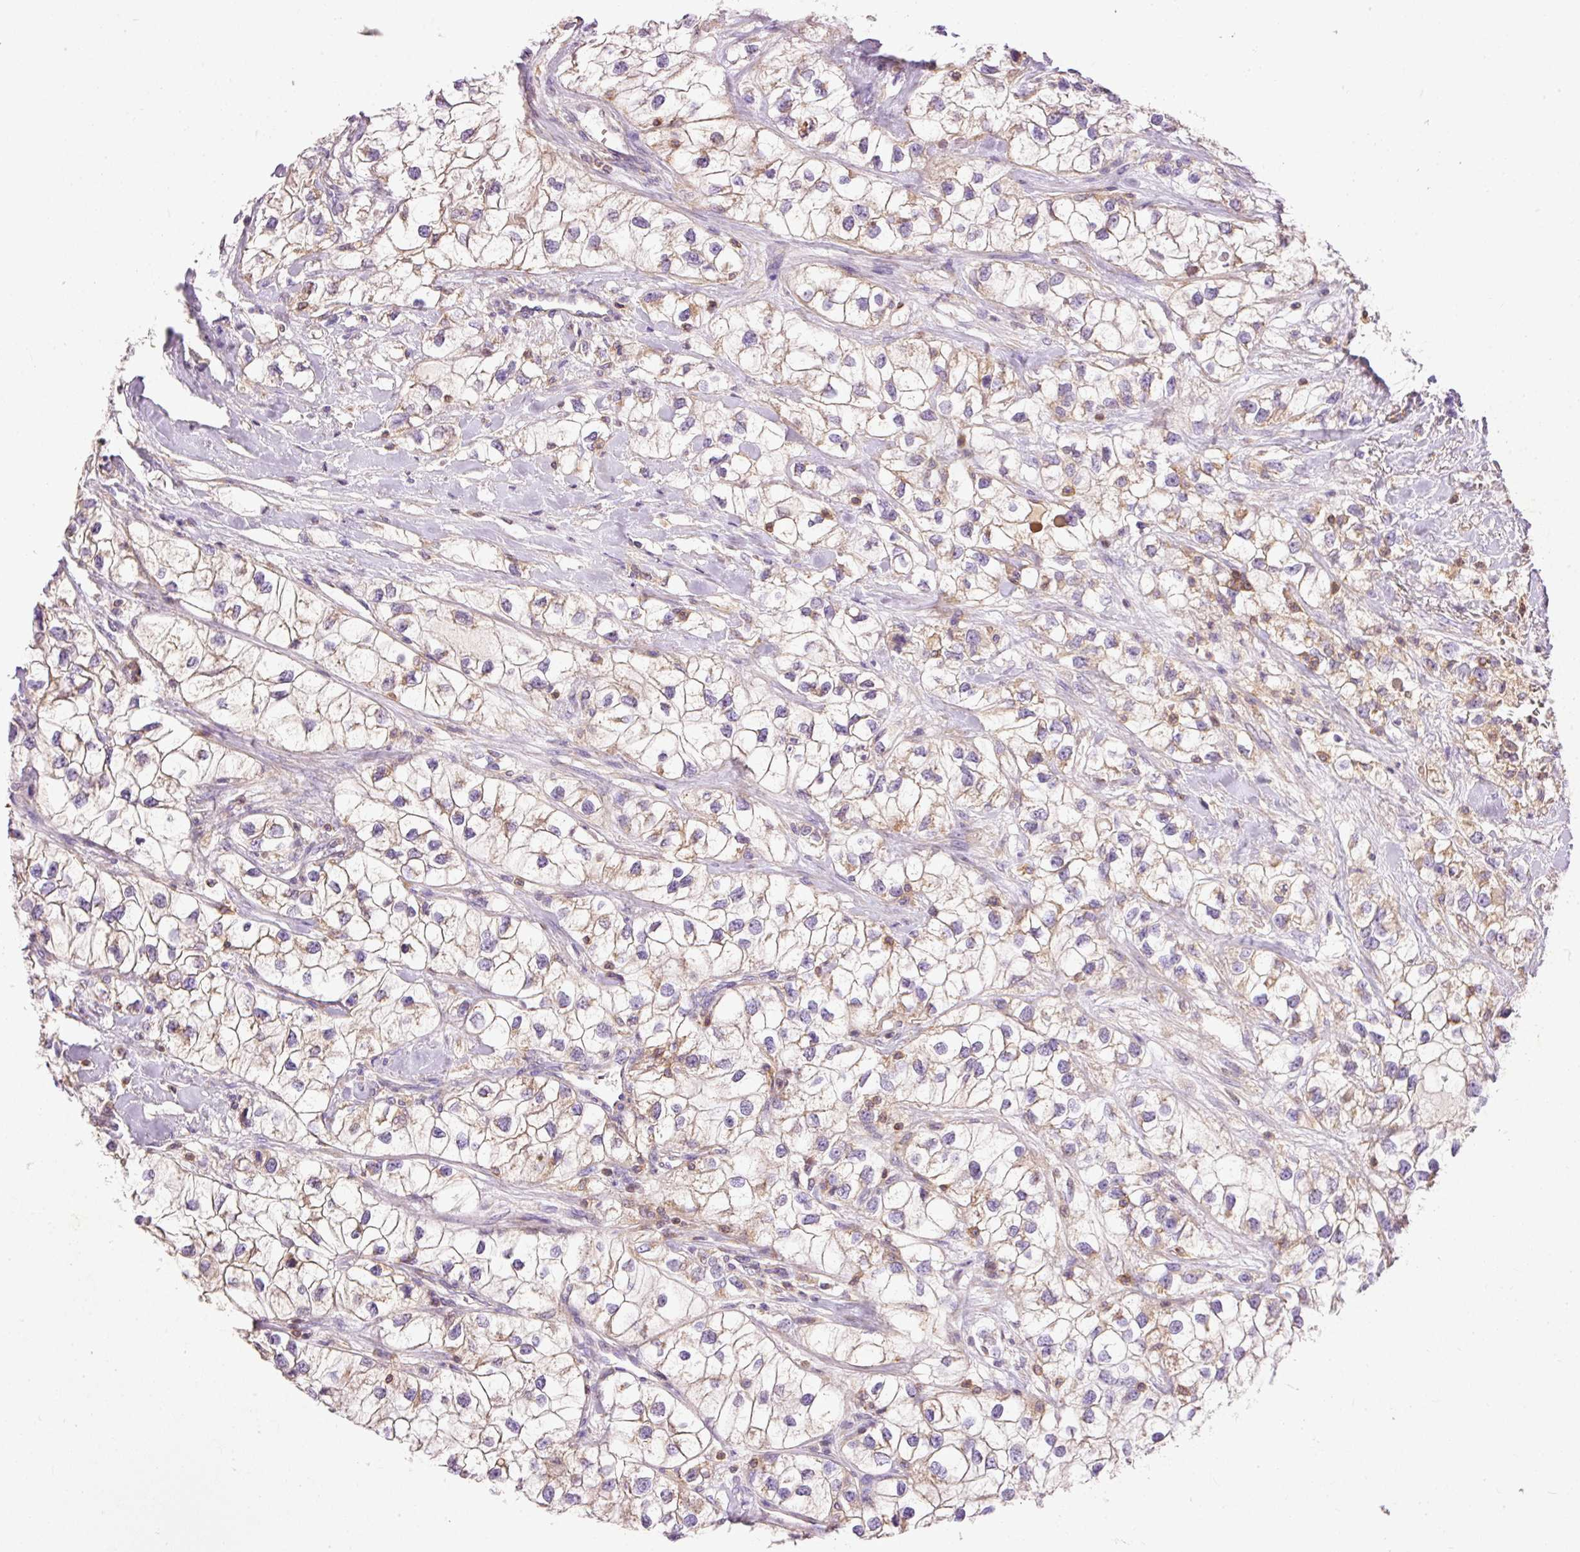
{"staining": {"intensity": "weak", "quantity": "25%-75%", "location": "cytoplasmic/membranous"}, "tissue": "renal cancer", "cell_type": "Tumor cells", "image_type": "cancer", "snomed": [{"axis": "morphology", "description": "Adenocarcinoma, NOS"}, {"axis": "topography", "description": "Kidney"}], "caption": "Immunohistochemical staining of human renal cancer exhibits low levels of weak cytoplasmic/membranous staining in about 25%-75% of tumor cells.", "gene": "IMMT", "patient": {"sex": "male", "age": 59}}